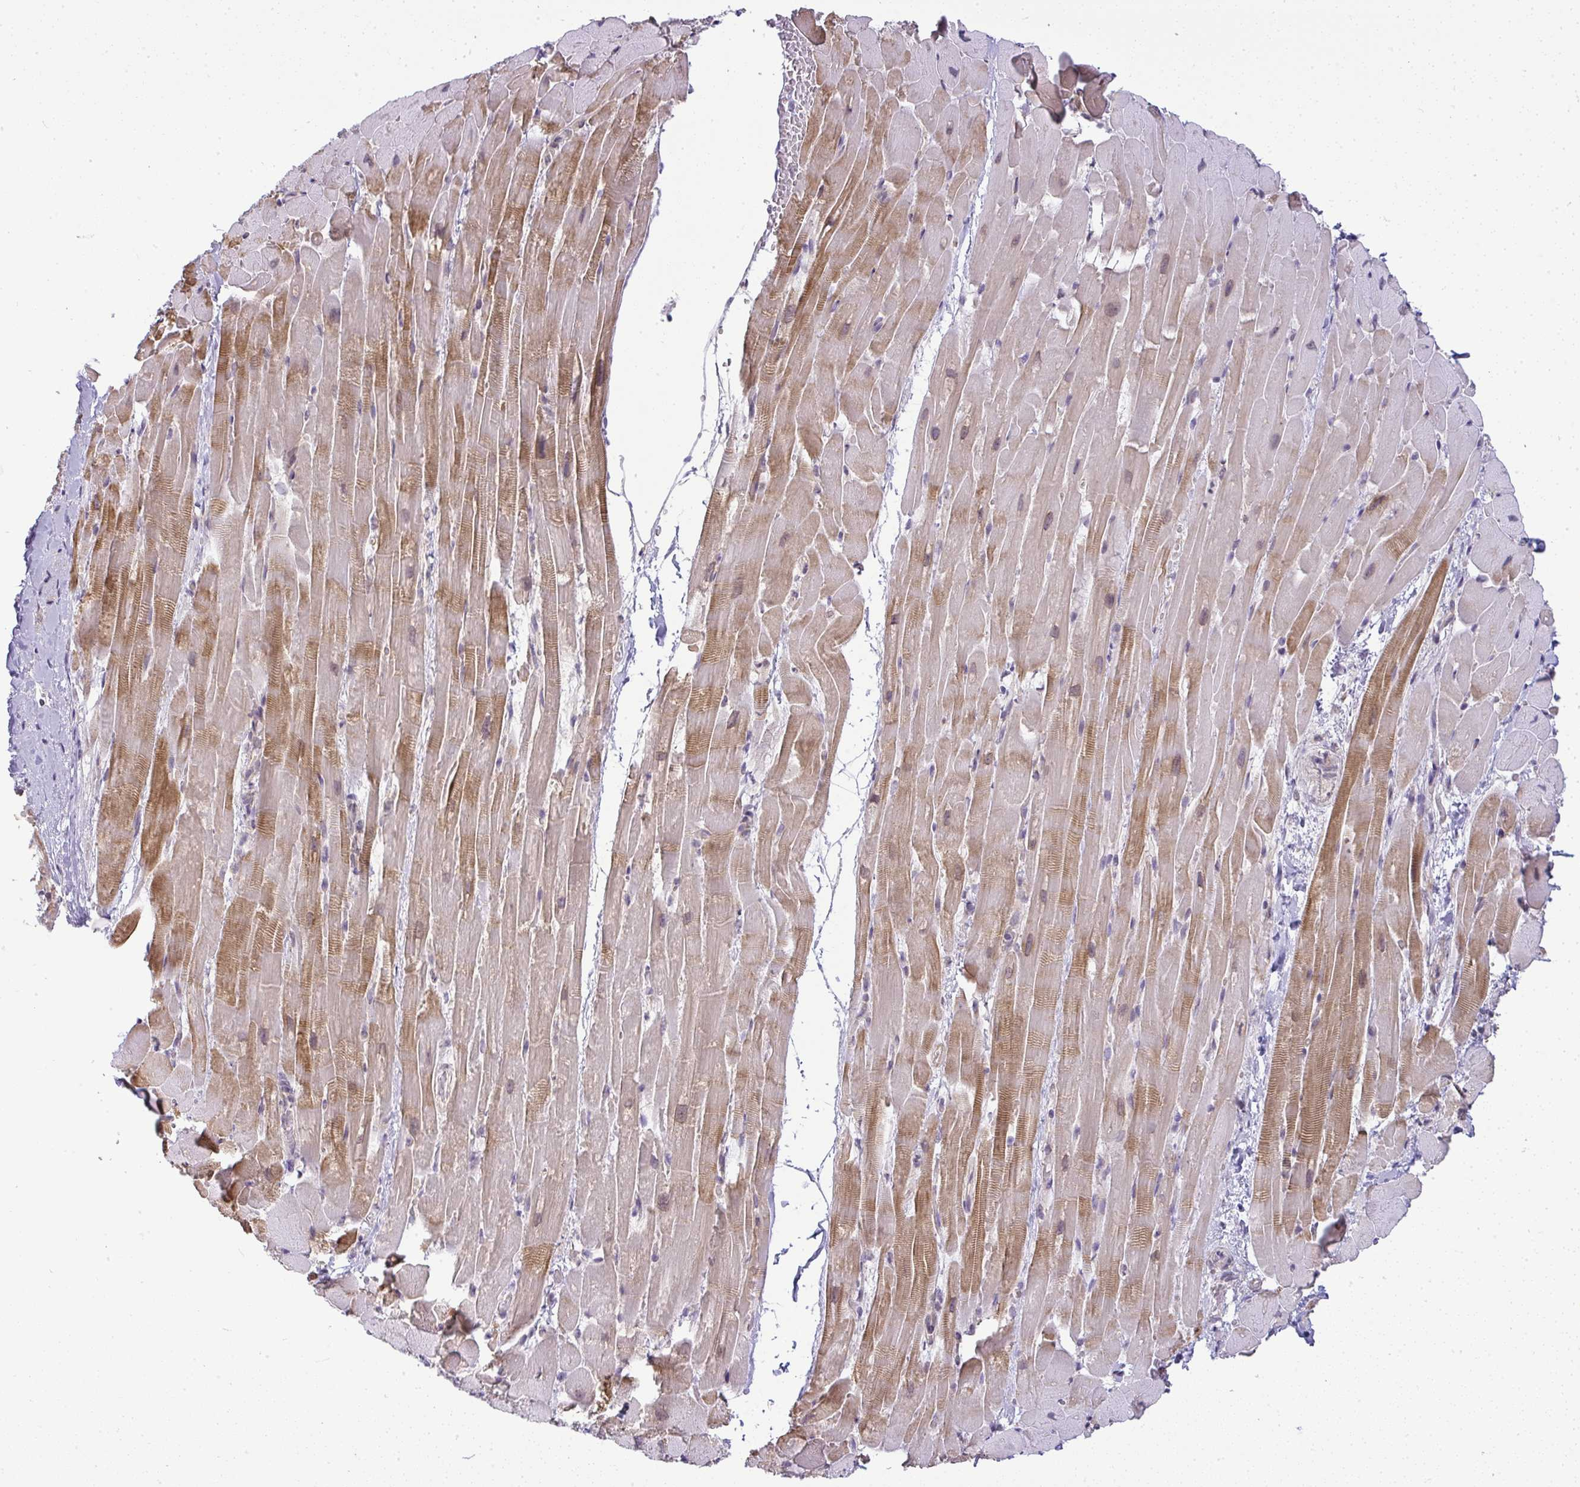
{"staining": {"intensity": "moderate", "quantity": "25%-75%", "location": "cytoplasmic/membranous"}, "tissue": "heart muscle", "cell_type": "Cardiomyocytes", "image_type": "normal", "snomed": [{"axis": "morphology", "description": "Normal tissue, NOS"}, {"axis": "topography", "description": "Heart"}], "caption": "Protein staining of benign heart muscle demonstrates moderate cytoplasmic/membranous expression in about 25%-75% of cardiomyocytes. (Brightfield microscopy of DAB IHC at high magnification).", "gene": "DZIP1", "patient": {"sex": "male", "age": 37}}